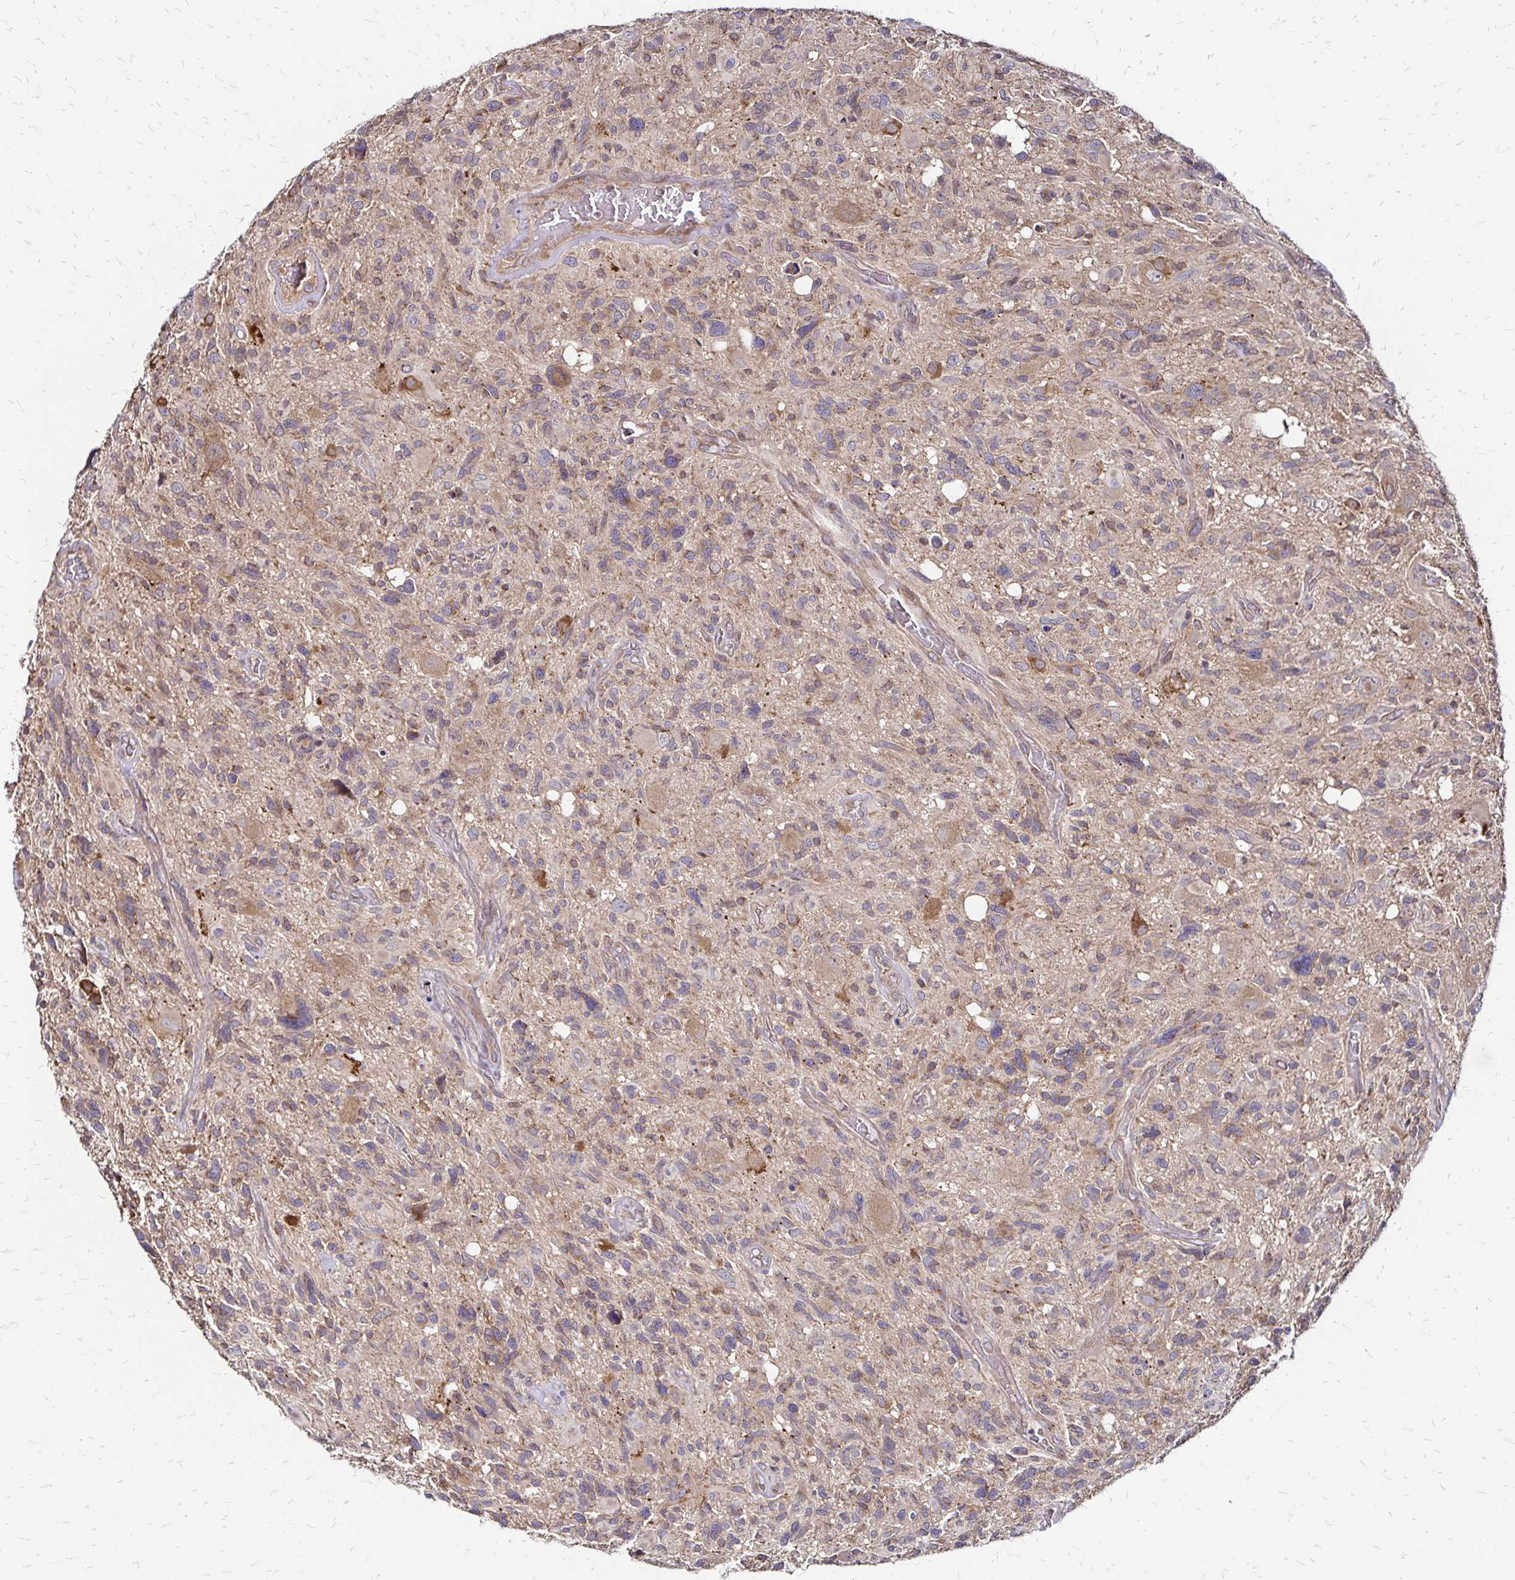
{"staining": {"intensity": "moderate", "quantity": "25%-75%", "location": "cytoplasmic/membranous"}, "tissue": "glioma", "cell_type": "Tumor cells", "image_type": "cancer", "snomed": [{"axis": "morphology", "description": "Glioma, malignant, High grade"}, {"axis": "topography", "description": "Brain"}], "caption": "DAB (3,3'-diaminobenzidine) immunohistochemical staining of human malignant high-grade glioma demonstrates moderate cytoplasmic/membranous protein expression in approximately 25%-75% of tumor cells. Nuclei are stained in blue.", "gene": "ZW10", "patient": {"sex": "male", "age": 49}}